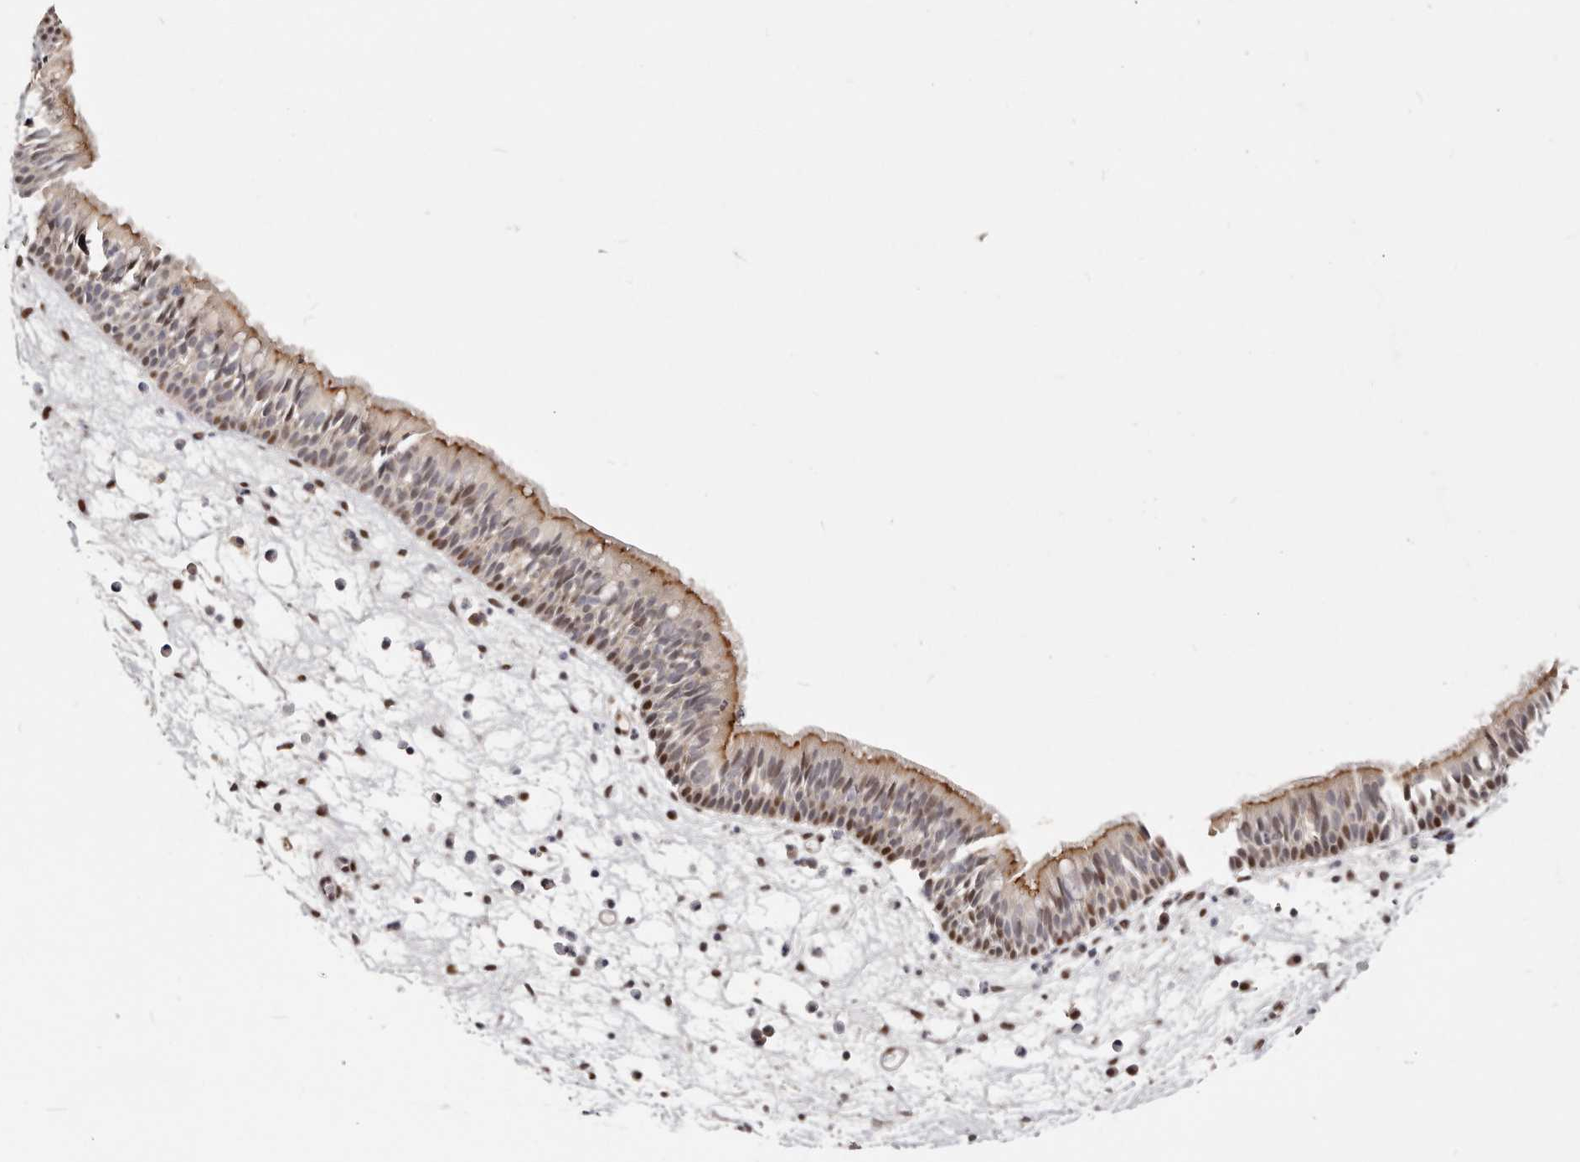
{"staining": {"intensity": "moderate", "quantity": ">75%", "location": "cytoplasmic/membranous,nuclear"}, "tissue": "nasopharynx", "cell_type": "Respiratory epithelial cells", "image_type": "normal", "snomed": [{"axis": "morphology", "description": "Normal tissue, NOS"}, {"axis": "morphology", "description": "Inflammation, NOS"}, {"axis": "morphology", "description": "Malignant melanoma, Metastatic site"}, {"axis": "topography", "description": "Nasopharynx"}], "caption": "Moderate cytoplasmic/membranous,nuclear expression for a protein is present in about >75% of respiratory epithelial cells of normal nasopharynx using IHC.", "gene": "IQGAP3", "patient": {"sex": "male", "age": 70}}